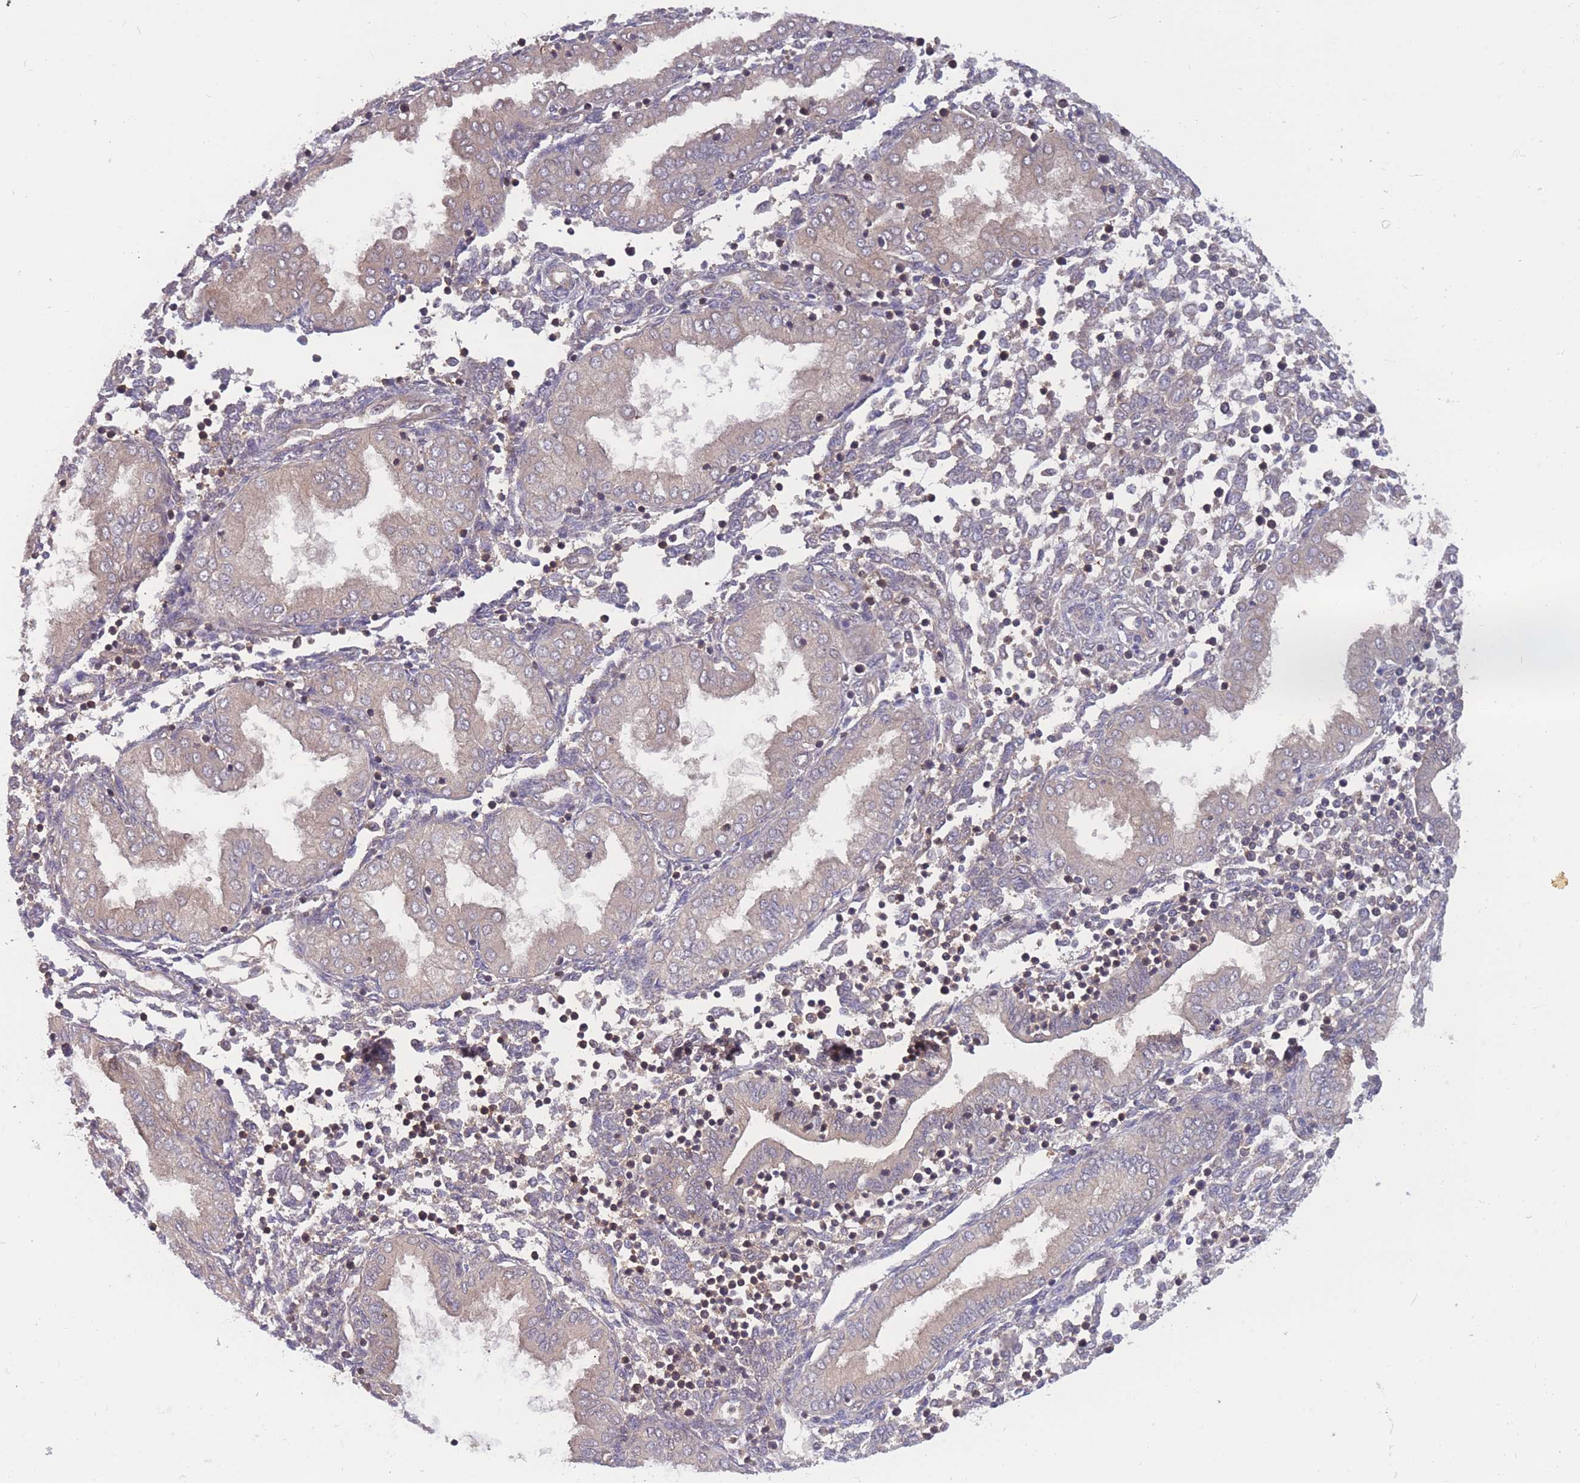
{"staining": {"intensity": "negative", "quantity": "none", "location": "none"}, "tissue": "endometrium", "cell_type": "Cells in endometrial stroma", "image_type": "normal", "snomed": [{"axis": "morphology", "description": "Normal tissue, NOS"}, {"axis": "topography", "description": "Endometrium"}], "caption": "Cells in endometrial stroma show no significant protein expression in normal endometrium. The staining was performed using DAB to visualize the protein expression in brown, while the nuclei were stained in blue with hematoxylin (Magnification: 20x).", "gene": "UBE2NL", "patient": {"sex": "female", "age": 53}}